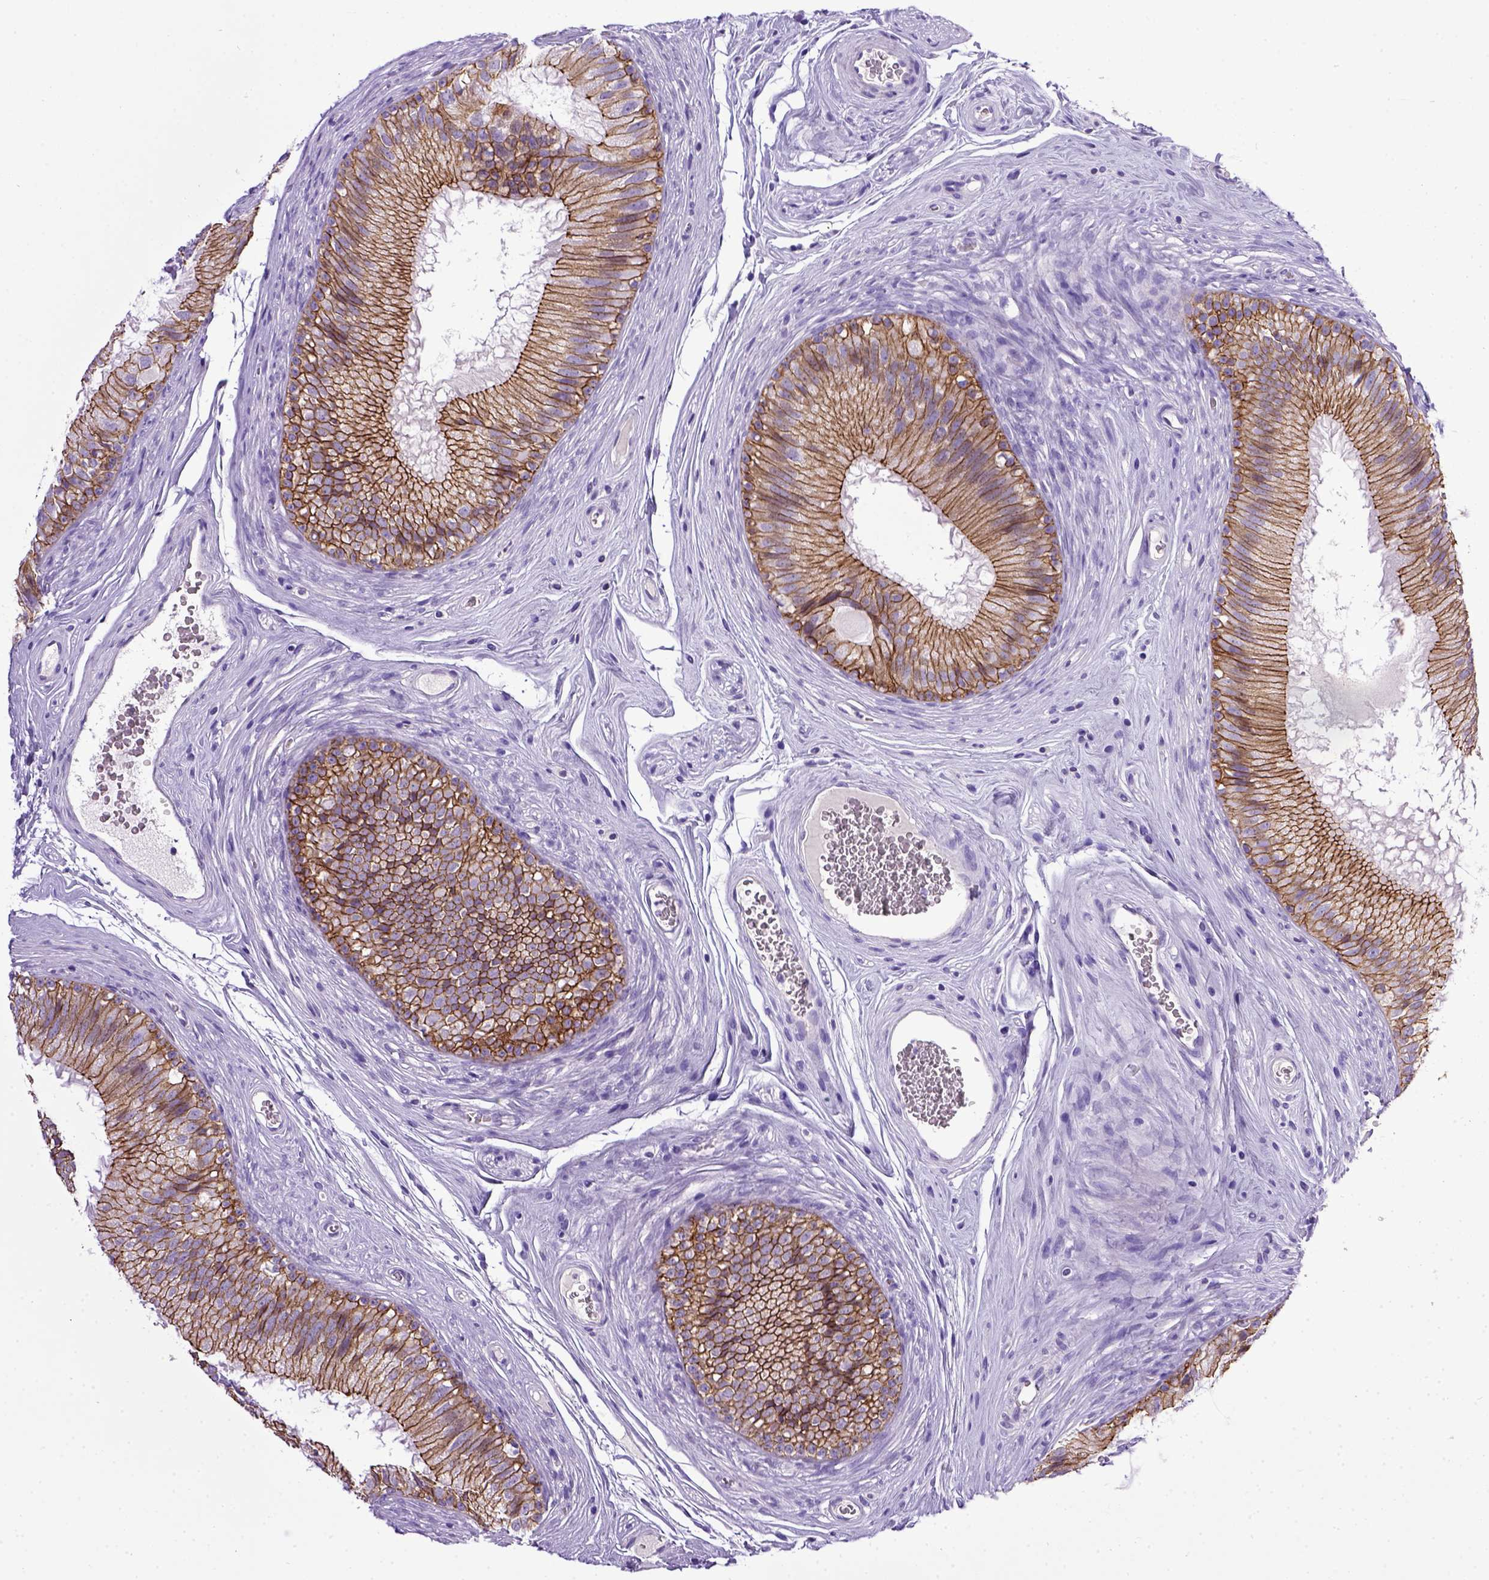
{"staining": {"intensity": "strong", "quantity": ">75%", "location": "cytoplasmic/membranous"}, "tissue": "epididymis", "cell_type": "Glandular cells", "image_type": "normal", "snomed": [{"axis": "morphology", "description": "Normal tissue, NOS"}, {"axis": "topography", "description": "Epididymis"}], "caption": "Immunohistochemistry (IHC) image of benign epididymis: human epididymis stained using immunohistochemistry (IHC) shows high levels of strong protein expression localized specifically in the cytoplasmic/membranous of glandular cells, appearing as a cytoplasmic/membranous brown color.", "gene": "CDH1", "patient": {"sex": "male", "age": 37}}